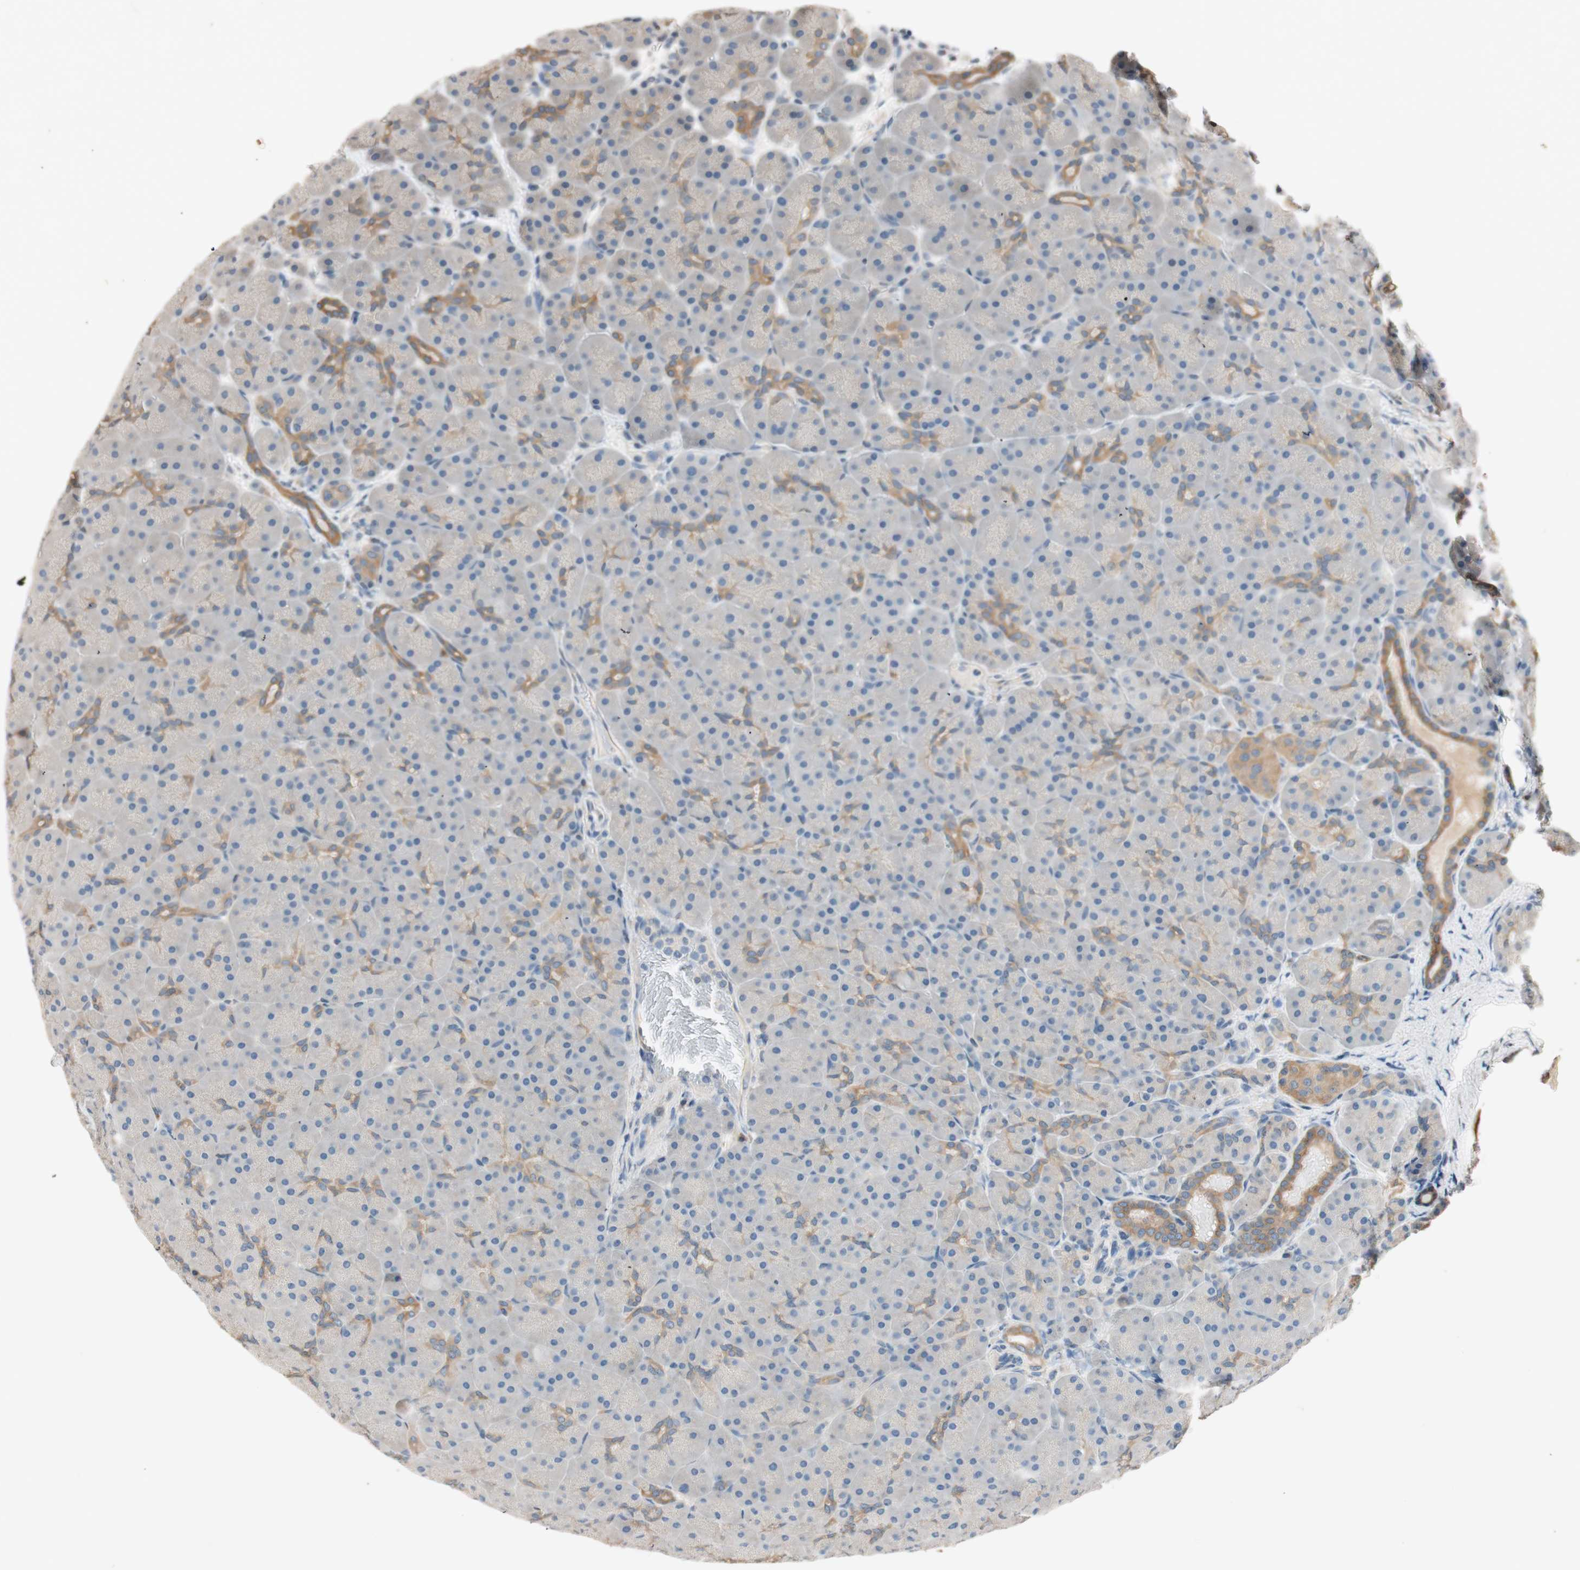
{"staining": {"intensity": "weak", "quantity": "<25%", "location": "cytoplasmic/membranous"}, "tissue": "pancreas", "cell_type": "Exocrine glandular cells", "image_type": "normal", "snomed": [{"axis": "morphology", "description": "Normal tissue, NOS"}, {"axis": "topography", "description": "Pancreas"}], "caption": "Exocrine glandular cells show no significant protein positivity in benign pancreas. (Stains: DAB (3,3'-diaminobenzidine) immunohistochemistry with hematoxylin counter stain, Microscopy: brightfield microscopy at high magnification).", "gene": "SERPINB5", "patient": {"sex": "male", "age": 66}}